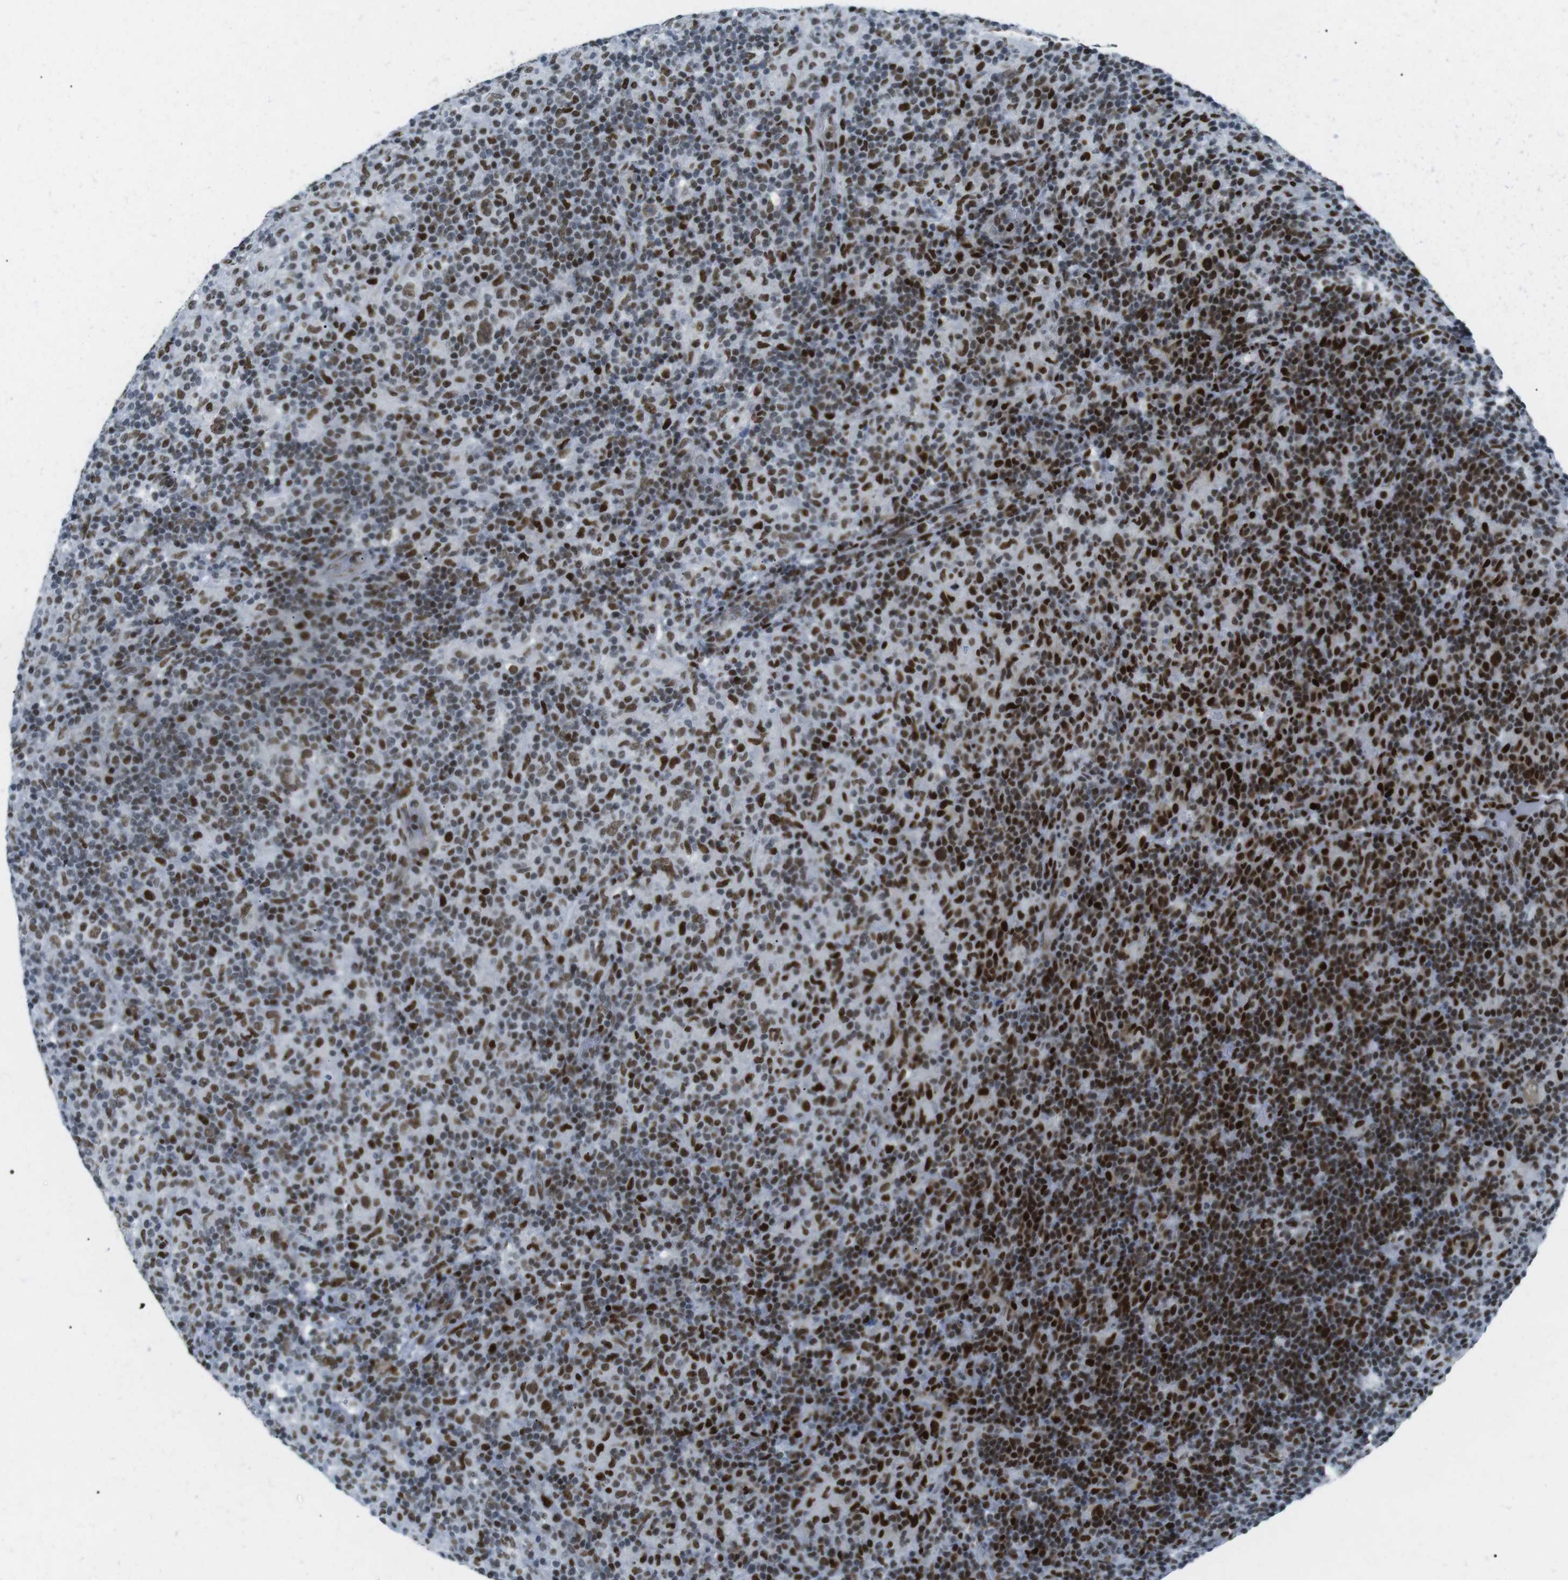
{"staining": {"intensity": "strong", "quantity": ">75%", "location": "nuclear"}, "tissue": "lymphoma", "cell_type": "Tumor cells", "image_type": "cancer", "snomed": [{"axis": "morphology", "description": "Hodgkin's disease, NOS"}, {"axis": "topography", "description": "Lymph node"}], "caption": "A high amount of strong nuclear staining is seen in about >75% of tumor cells in Hodgkin's disease tissue.", "gene": "ARID1A", "patient": {"sex": "male", "age": 70}}